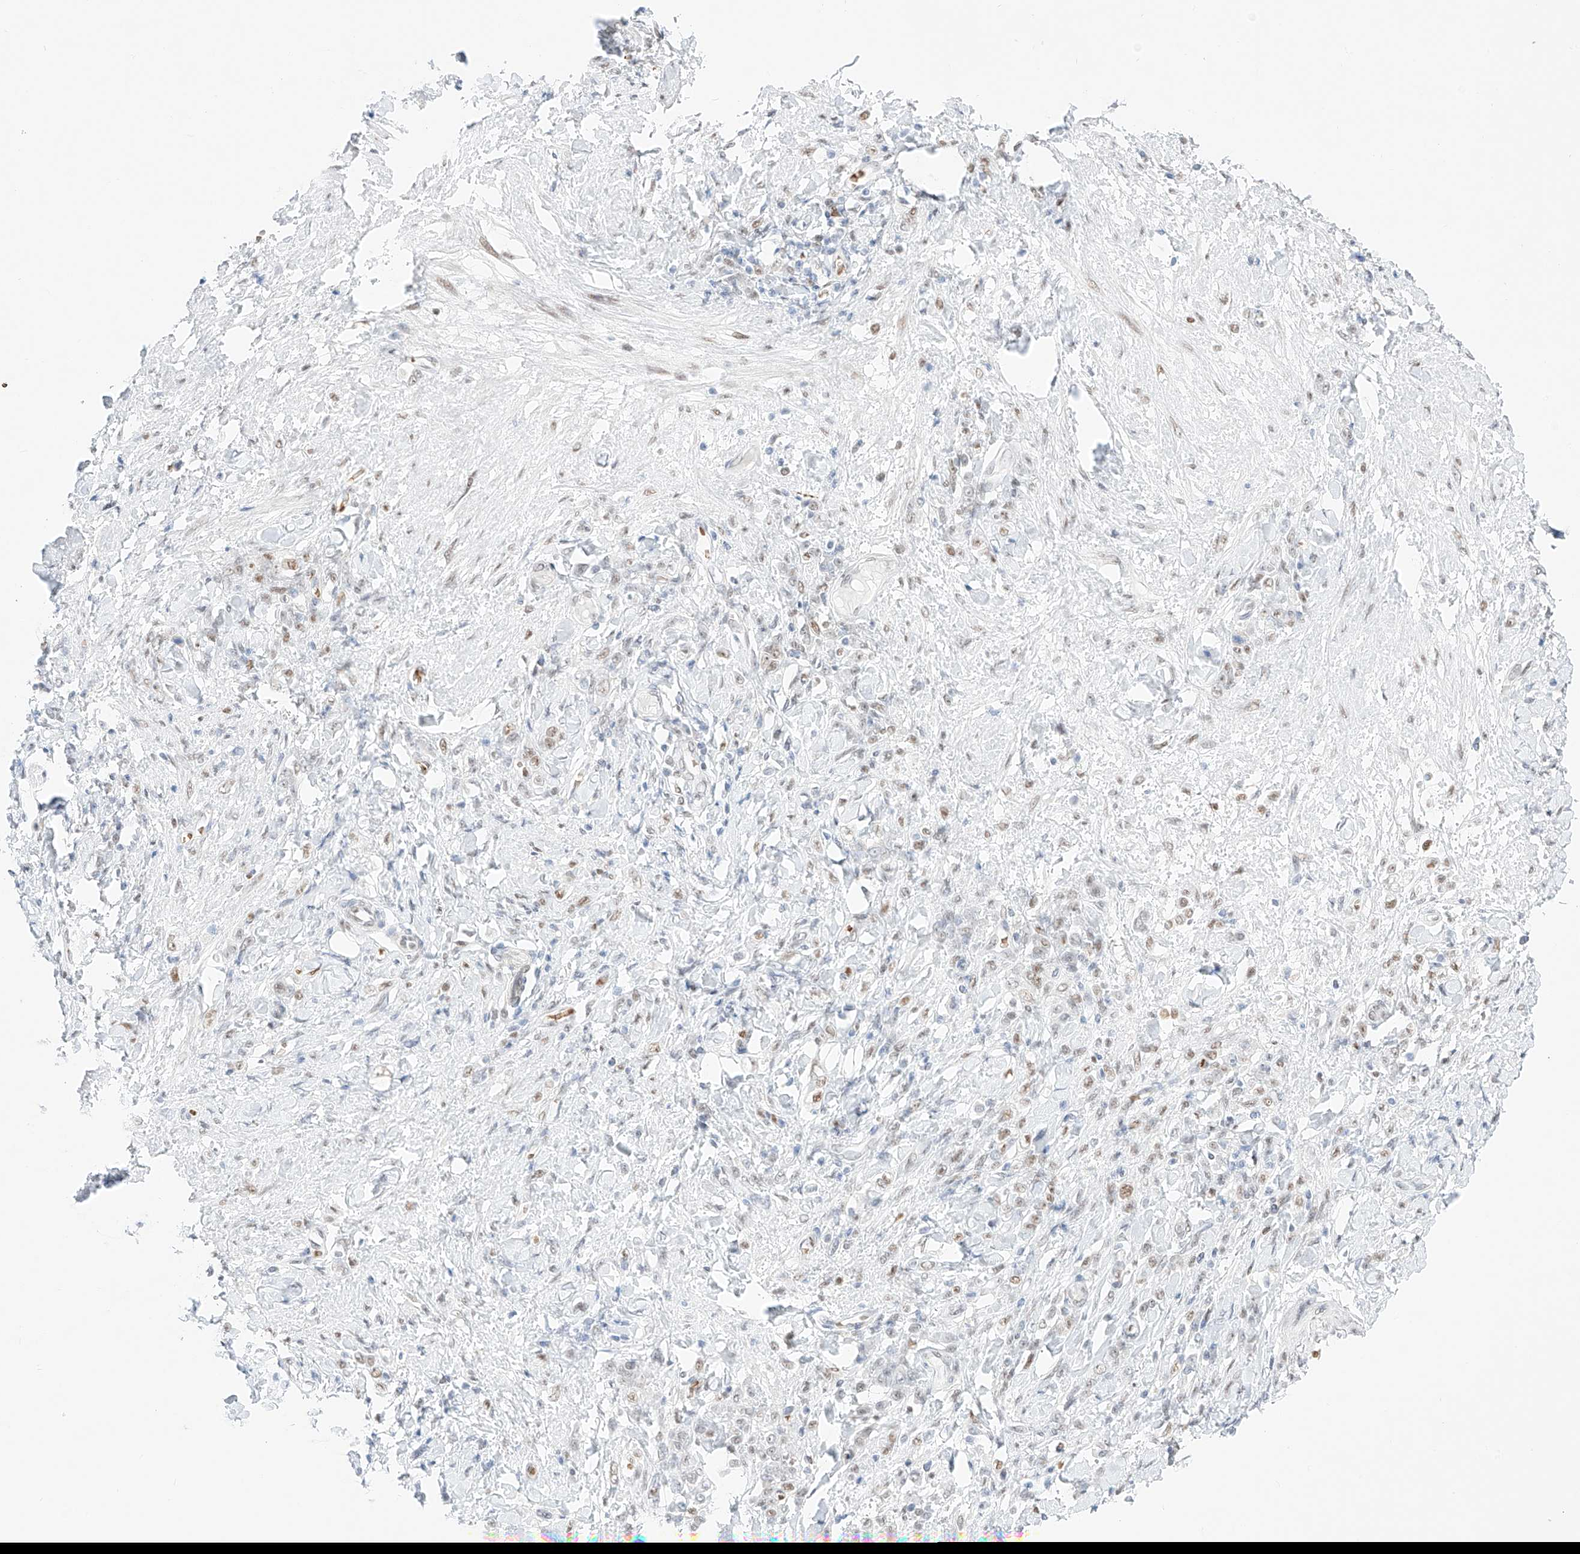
{"staining": {"intensity": "weak", "quantity": "<25%", "location": "nuclear"}, "tissue": "stomach cancer", "cell_type": "Tumor cells", "image_type": "cancer", "snomed": [{"axis": "morphology", "description": "Normal tissue, NOS"}, {"axis": "morphology", "description": "Adenocarcinoma, NOS"}, {"axis": "topography", "description": "Stomach"}], "caption": "Tumor cells show no significant expression in adenocarcinoma (stomach).", "gene": "APIP", "patient": {"sex": "male", "age": 82}}